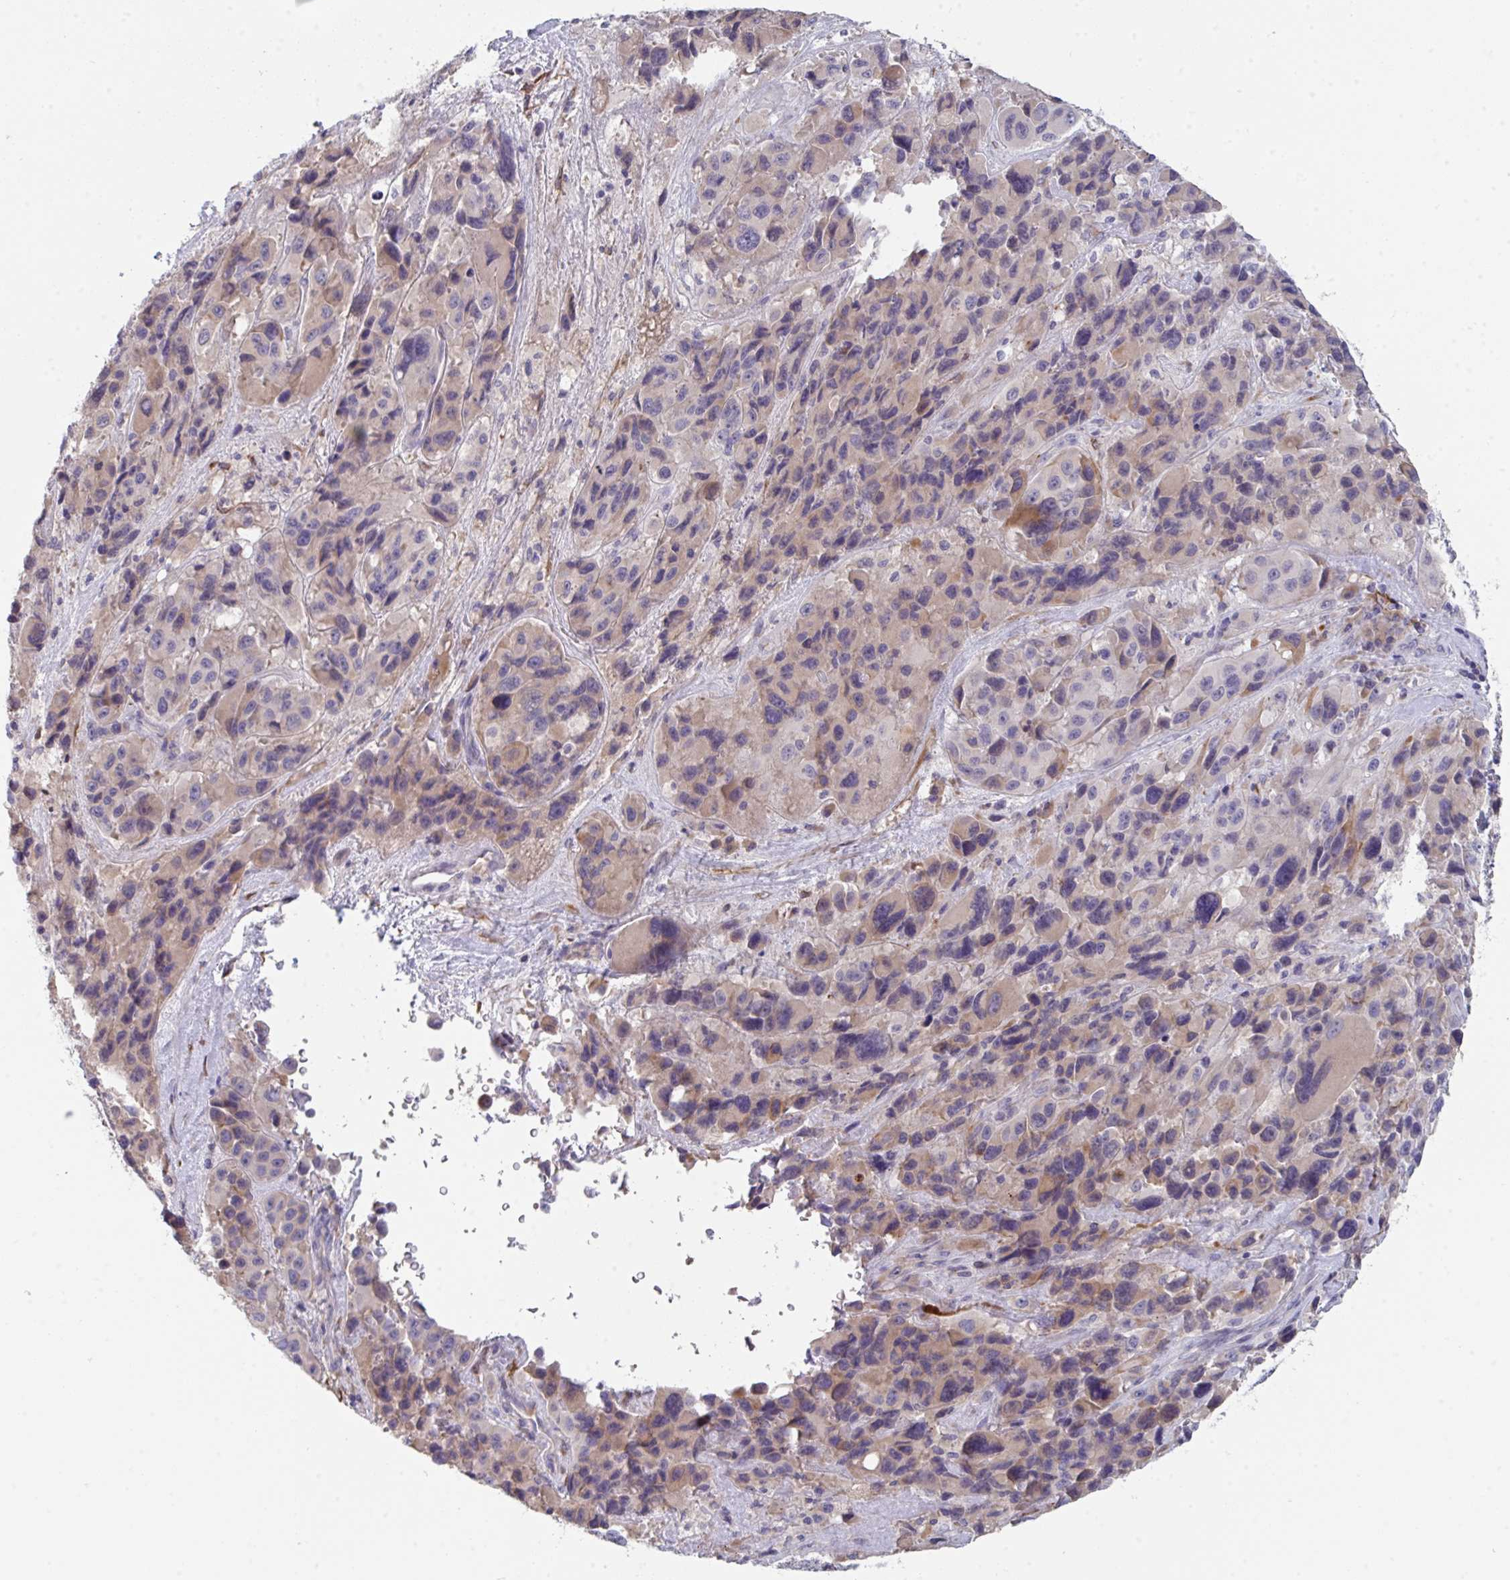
{"staining": {"intensity": "weak", "quantity": "<25%", "location": "cytoplasmic/membranous"}, "tissue": "melanoma", "cell_type": "Tumor cells", "image_type": "cancer", "snomed": [{"axis": "morphology", "description": "Malignant melanoma, Metastatic site"}, {"axis": "topography", "description": "Lymph node"}], "caption": "There is no significant positivity in tumor cells of melanoma. The staining is performed using DAB (3,3'-diaminobenzidine) brown chromogen with nuclei counter-stained in using hematoxylin.", "gene": "HGFAC", "patient": {"sex": "female", "age": 65}}